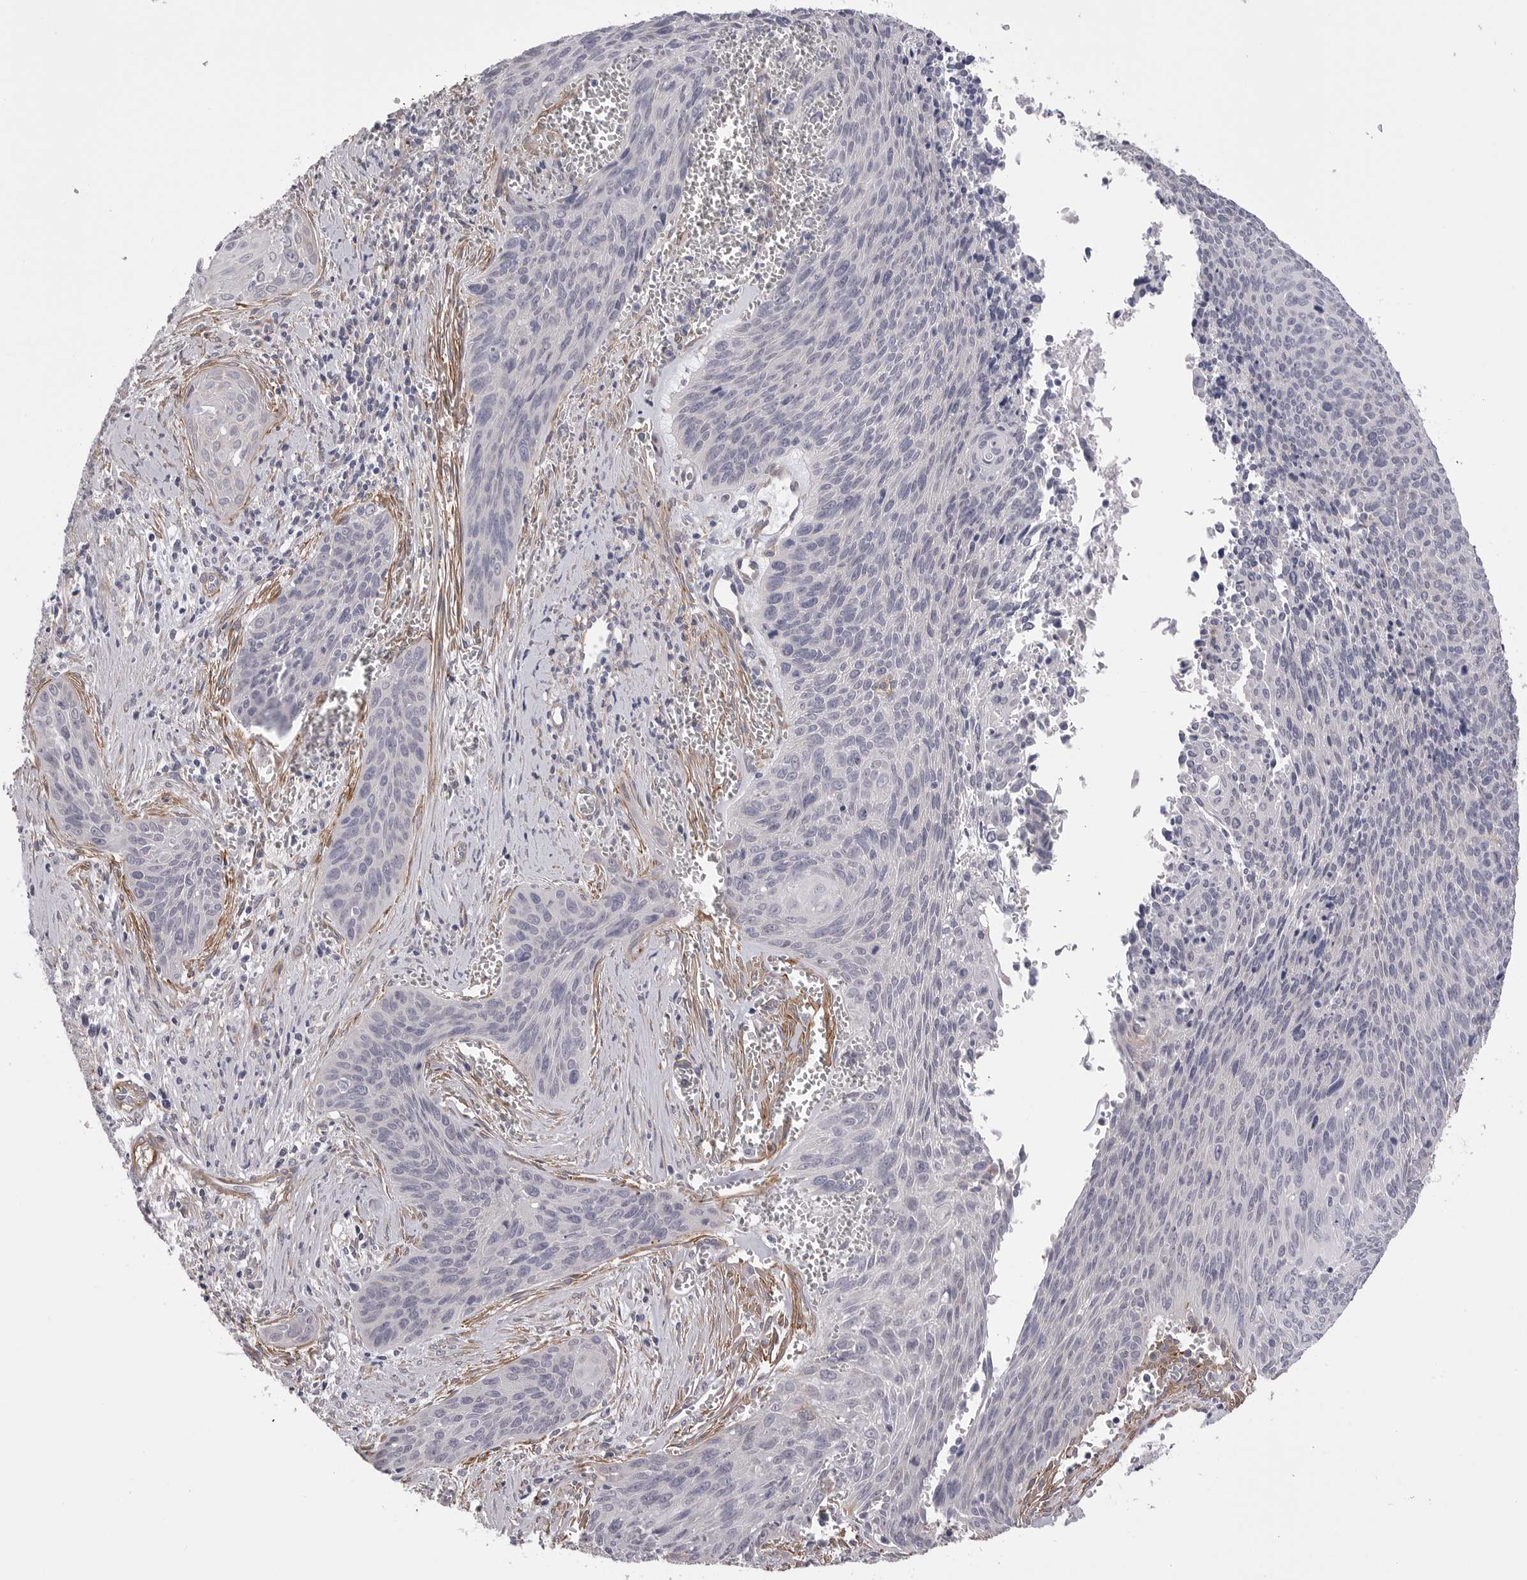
{"staining": {"intensity": "negative", "quantity": "none", "location": "none"}, "tissue": "cervical cancer", "cell_type": "Tumor cells", "image_type": "cancer", "snomed": [{"axis": "morphology", "description": "Squamous cell carcinoma, NOS"}, {"axis": "topography", "description": "Cervix"}], "caption": "Human cervical cancer stained for a protein using immunohistochemistry exhibits no staining in tumor cells.", "gene": "AKAP12", "patient": {"sex": "female", "age": 55}}